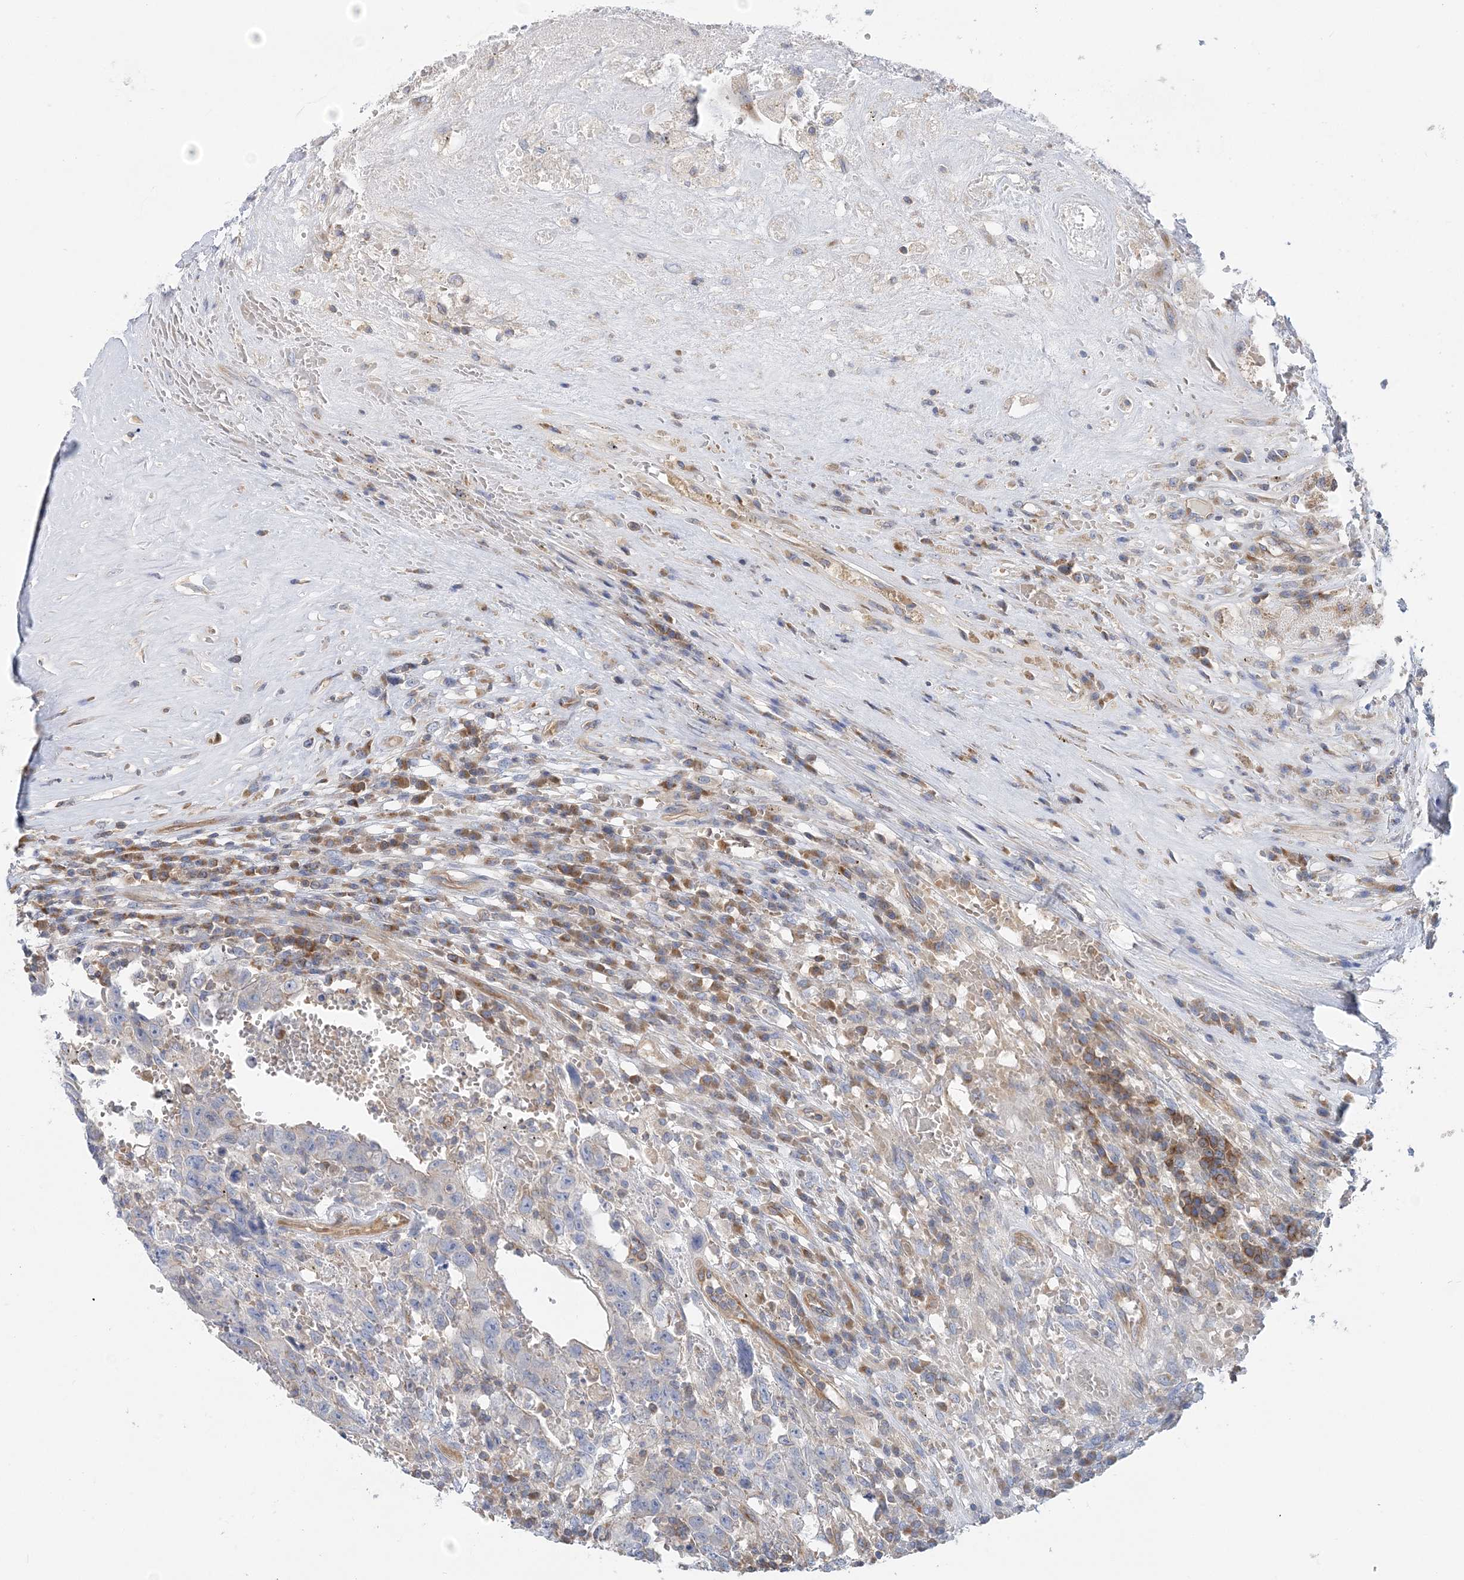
{"staining": {"intensity": "negative", "quantity": "none", "location": "none"}, "tissue": "testis cancer", "cell_type": "Tumor cells", "image_type": "cancer", "snomed": [{"axis": "morphology", "description": "Carcinoma, Embryonal, NOS"}, {"axis": "topography", "description": "Testis"}], "caption": "High magnification brightfield microscopy of embryonal carcinoma (testis) stained with DAB (3,3'-diaminobenzidine) (brown) and counterstained with hematoxylin (blue): tumor cells show no significant expression. (DAB (3,3'-diaminobenzidine) immunohistochemistry (IHC) visualized using brightfield microscopy, high magnification).", "gene": "FAM114A2", "patient": {"sex": "male", "age": 26}}